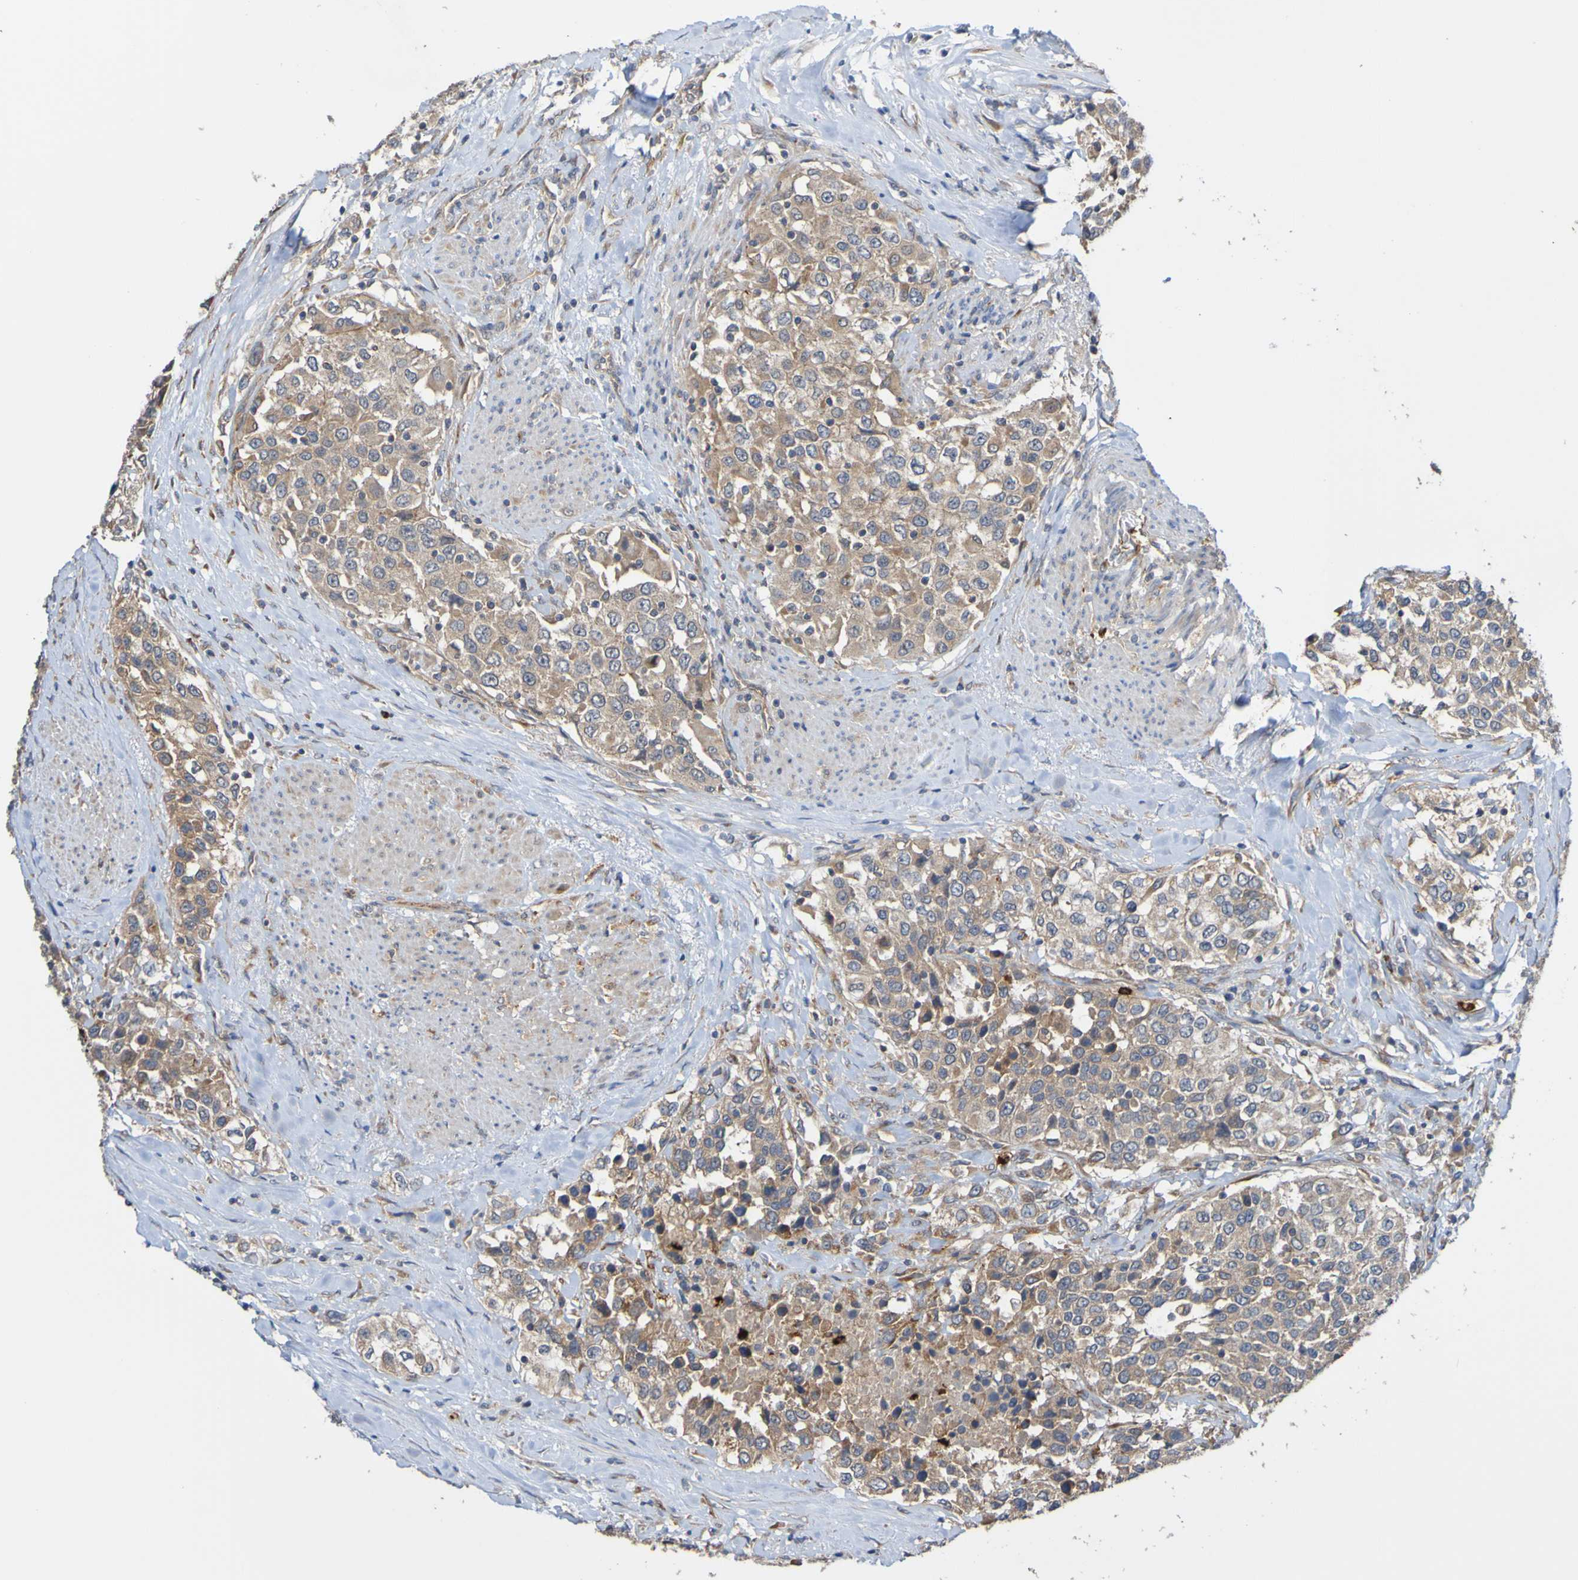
{"staining": {"intensity": "moderate", "quantity": ">75%", "location": "cytoplasmic/membranous"}, "tissue": "urothelial cancer", "cell_type": "Tumor cells", "image_type": "cancer", "snomed": [{"axis": "morphology", "description": "Urothelial carcinoma, High grade"}, {"axis": "topography", "description": "Urinary bladder"}], "caption": "The image shows immunohistochemical staining of urothelial carcinoma (high-grade). There is moderate cytoplasmic/membranous staining is present in about >75% of tumor cells.", "gene": "ST8SIA6", "patient": {"sex": "female", "age": 80}}